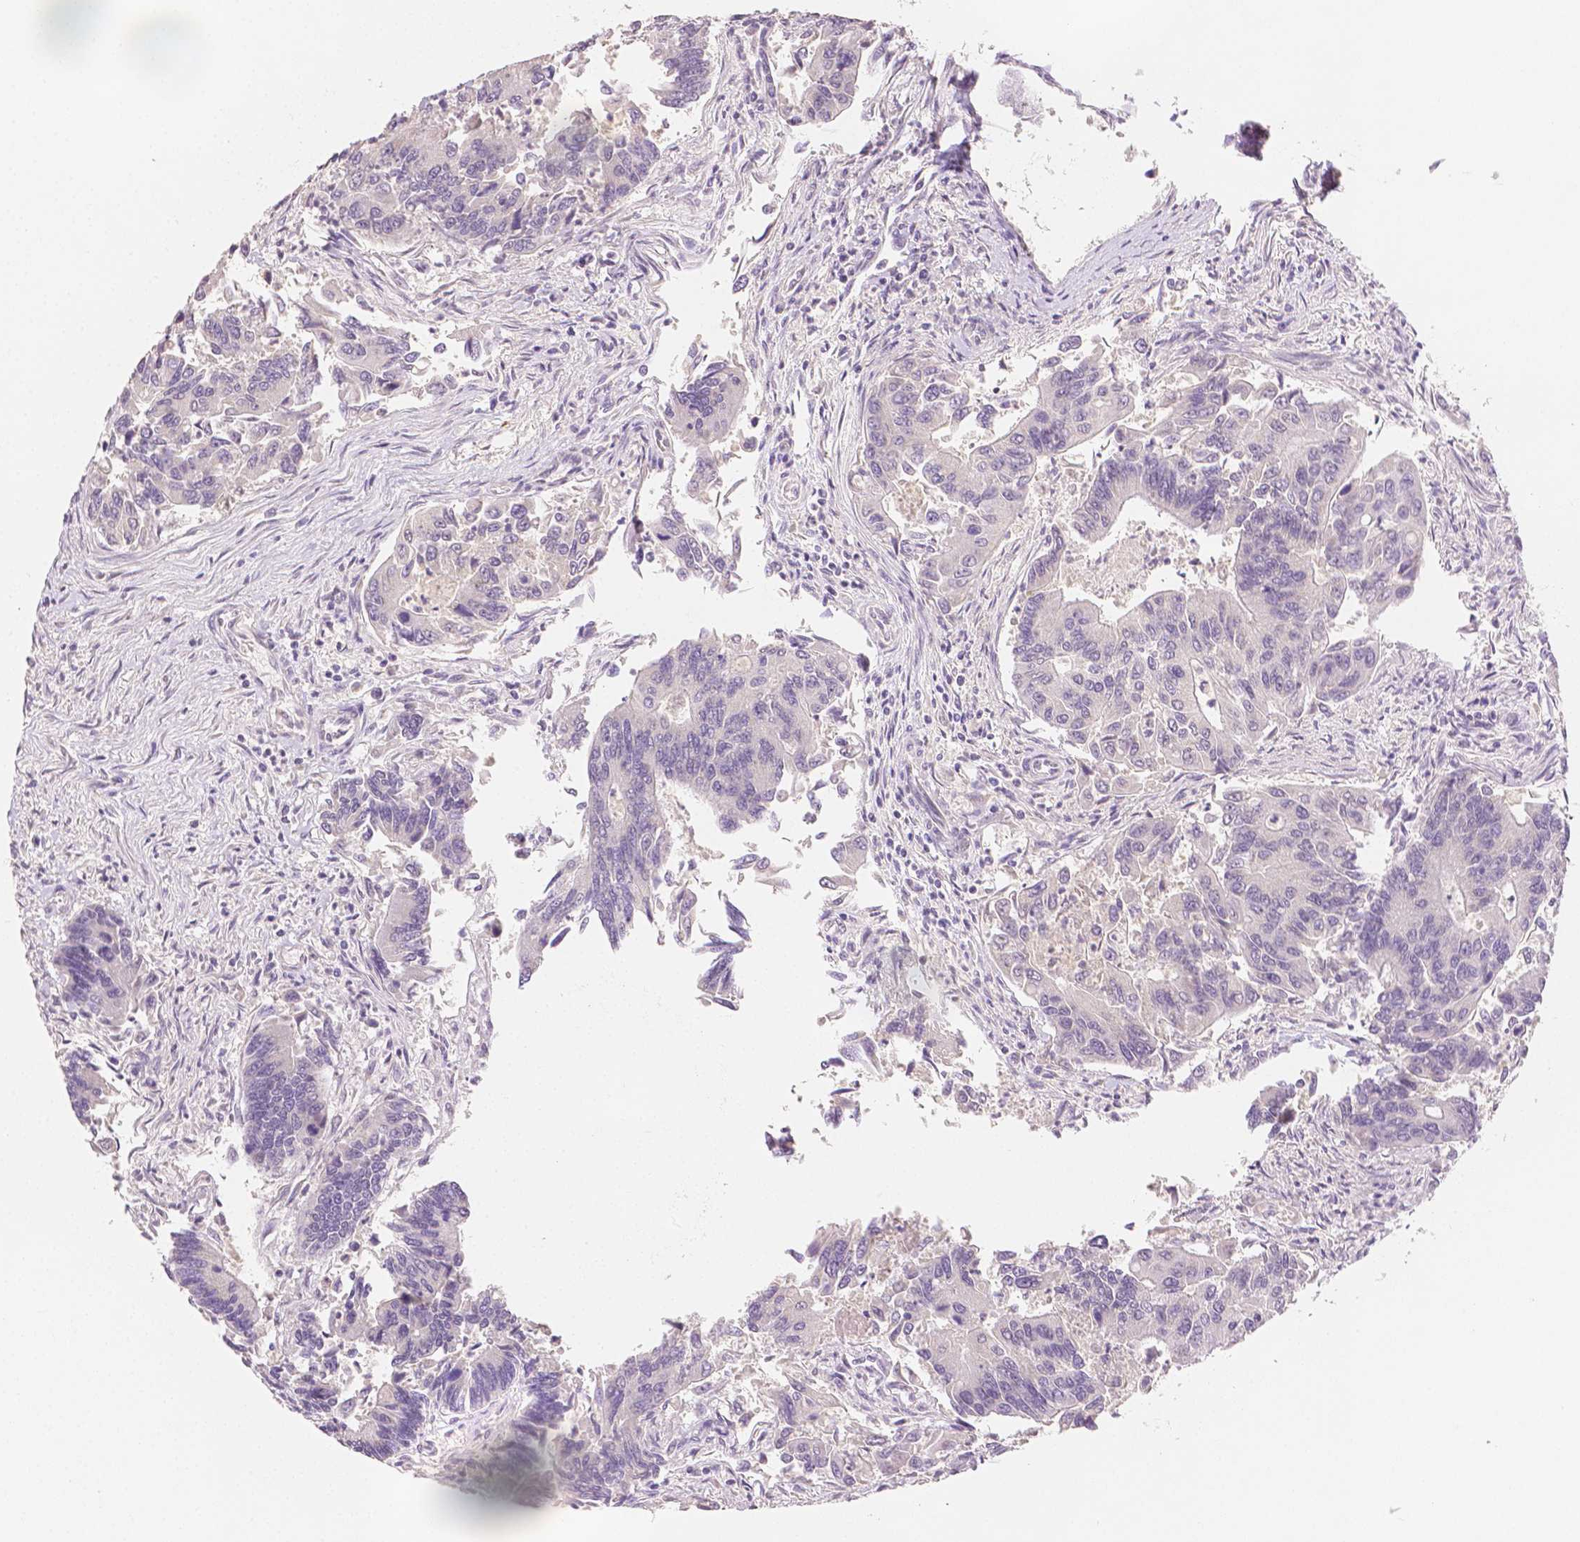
{"staining": {"intensity": "negative", "quantity": "none", "location": "none"}, "tissue": "colorectal cancer", "cell_type": "Tumor cells", "image_type": "cancer", "snomed": [{"axis": "morphology", "description": "Adenocarcinoma, NOS"}, {"axis": "topography", "description": "Colon"}], "caption": "Immunohistochemistry (IHC) of adenocarcinoma (colorectal) exhibits no expression in tumor cells.", "gene": "TGM1", "patient": {"sex": "female", "age": 67}}